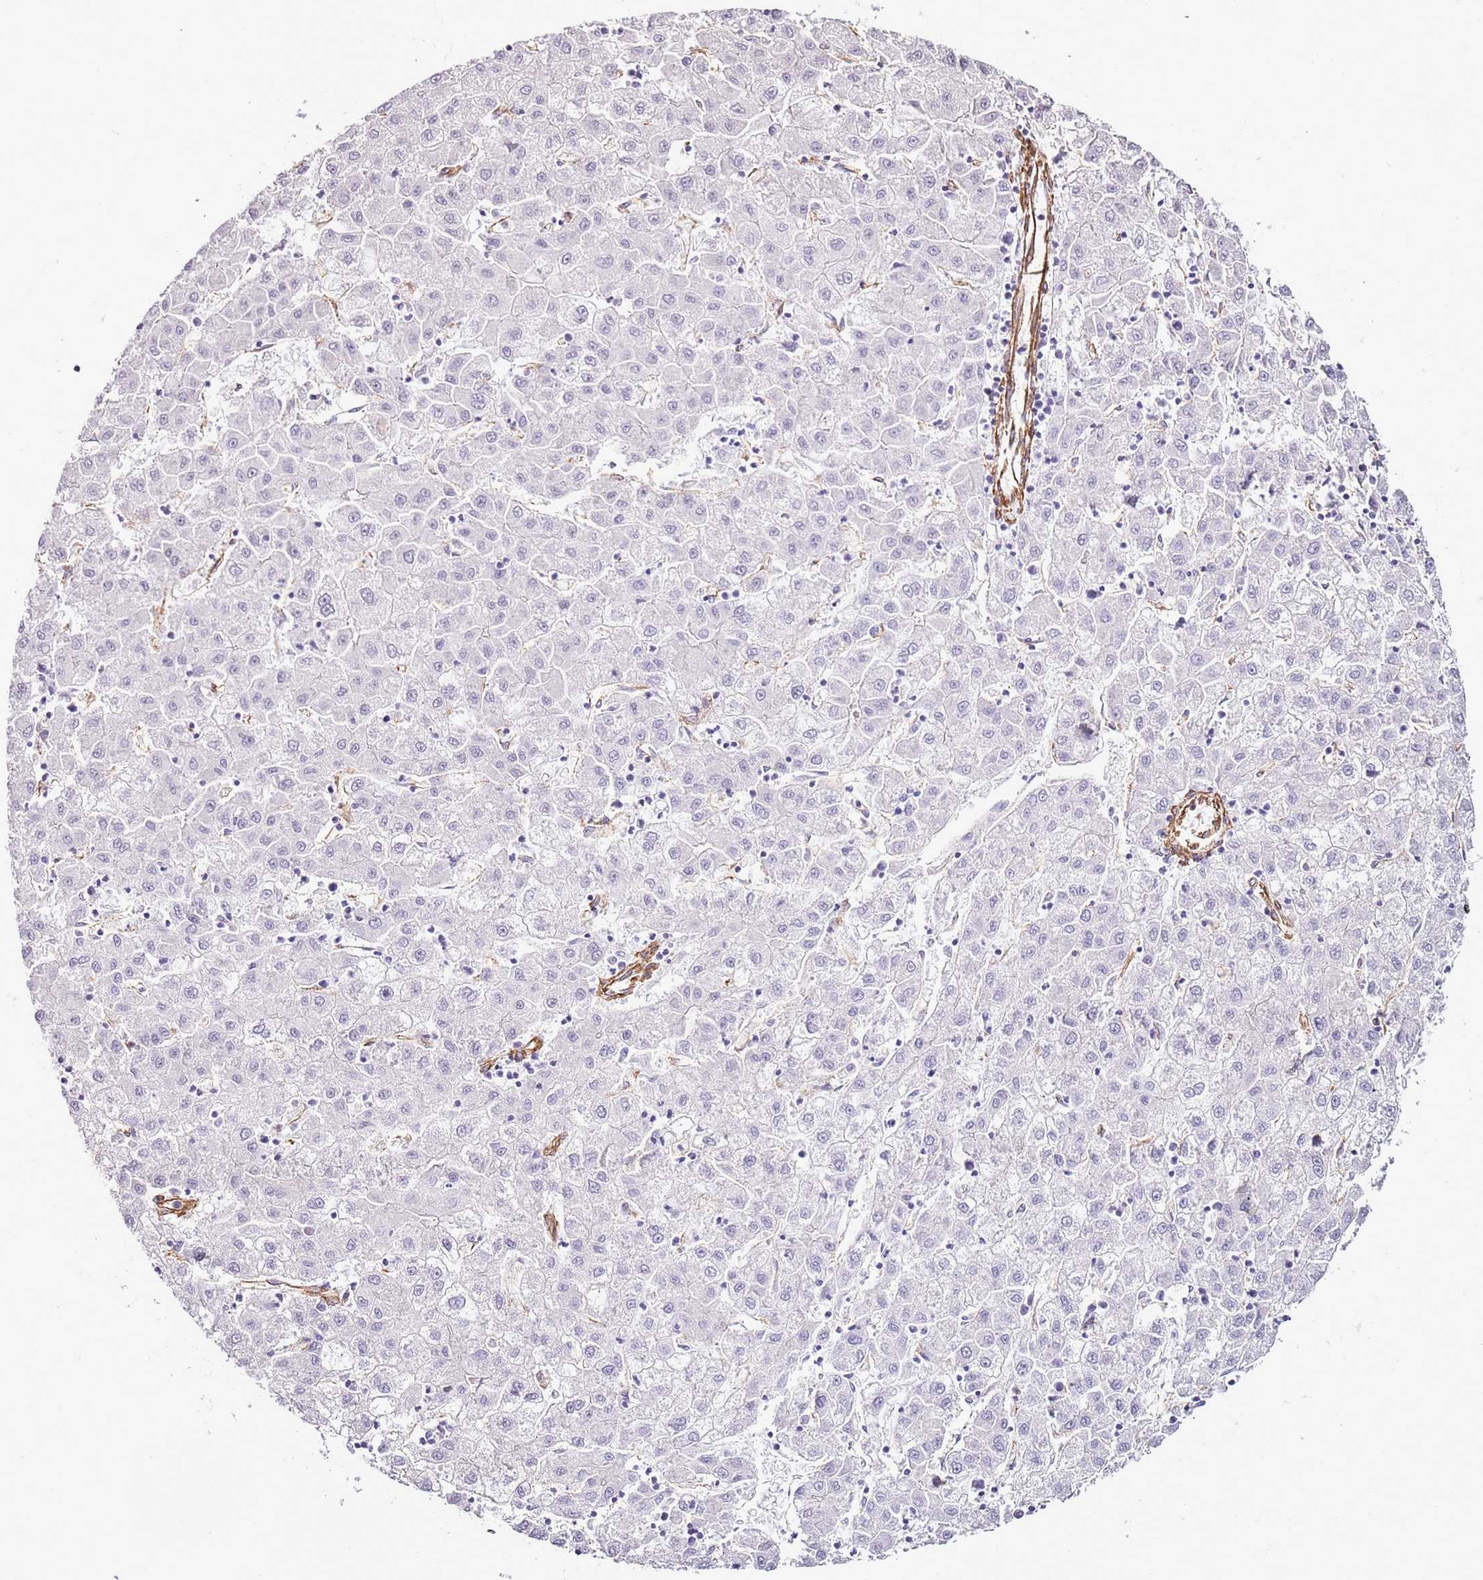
{"staining": {"intensity": "negative", "quantity": "none", "location": "none"}, "tissue": "liver cancer", "cell_type": "Tumor cells", "image_type": "cancer", "snomed": [{"axis": "morphology", "description": "Carcinoma, Hepatocellular, NOS"}, {"axis": "topography", "description": "Liver"}], "caption": "Tumor cells show no significant positivity in liver cancer (hepatocellular carcinoma).", "gene": "CTDSPL", "patient": {"sex": "male", "age": 72}}